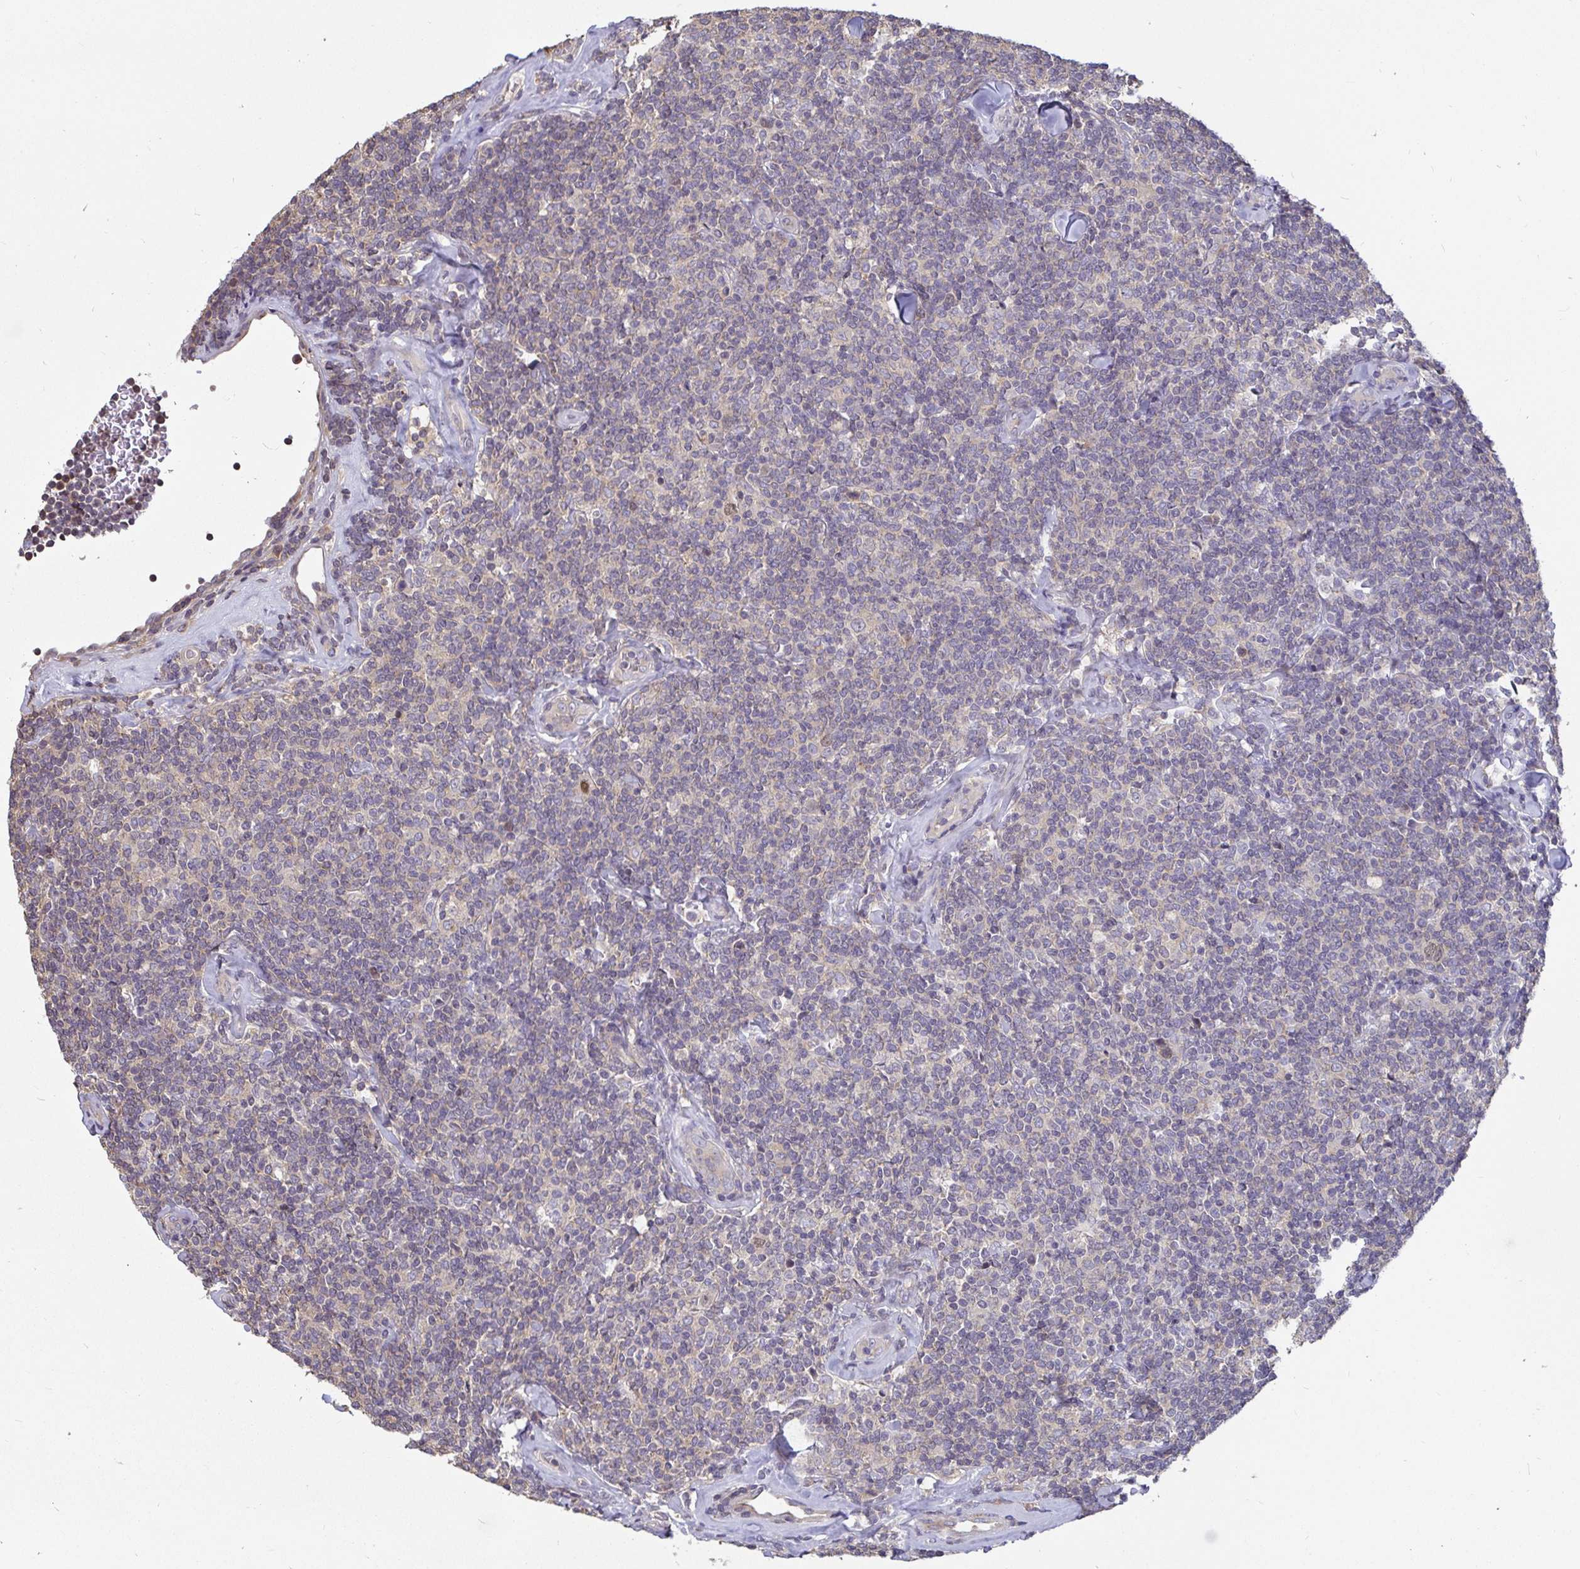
{"staining": {"intensity": "negative", "quantity": "none", "location": "none"}, "tissue": "lymphoma", "cell_type": "Tumor cells", "image_type": "cancer", "snomed": [{"axis": "morphology", "description": "Malignant lymphoma, non-Hodgkin's type, Low grade"}, {"axis": "topography", "description": "Lymph node"}], "caption": "DAB immunohistochemical staining of human lymphoma displays no significant positivity in tumor cells.", "gene": "ANLN", "patient": {"sex": "female", "age": 56}}